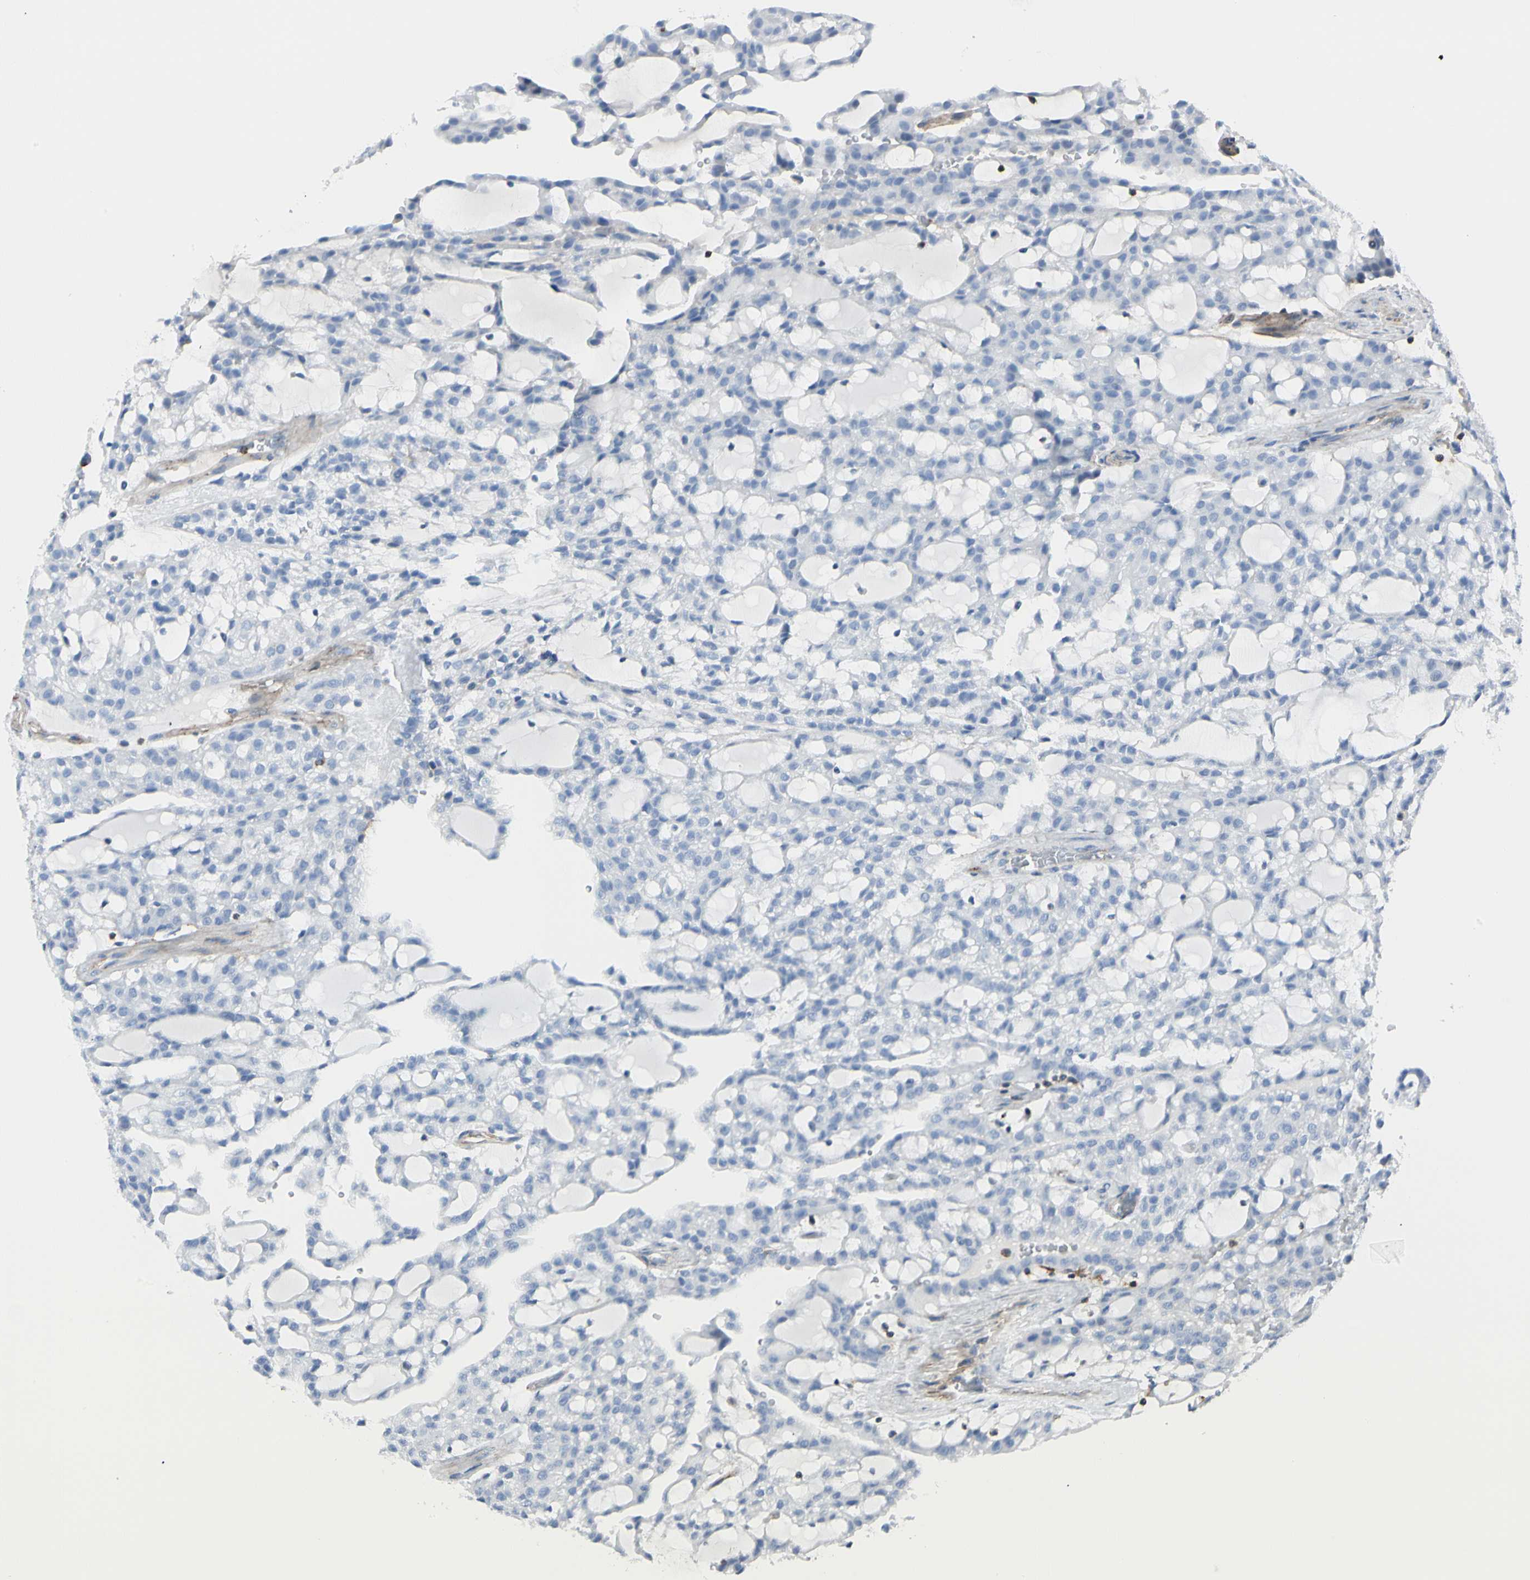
{"staining": {"intensity": "negative", "quantity": "none", "location": "none"}, "tissue": "renal cancer", "cell_type": "Tumor cells", "image_type": "cancer", "snomed": [{"axis": "morphology", "description": "Adenocarcinoma, NOS"}, {"axis": "topography", "description": "Kidney"}], "caption": "An IHC photomicrograph of renal cancer (adenocarcinoma) is shown. There is no staining in tumor cells of renal cancer (adenocarcinoma).", "gene": "CLEC2B", "patient": {"sex": "male", "age": 63}}